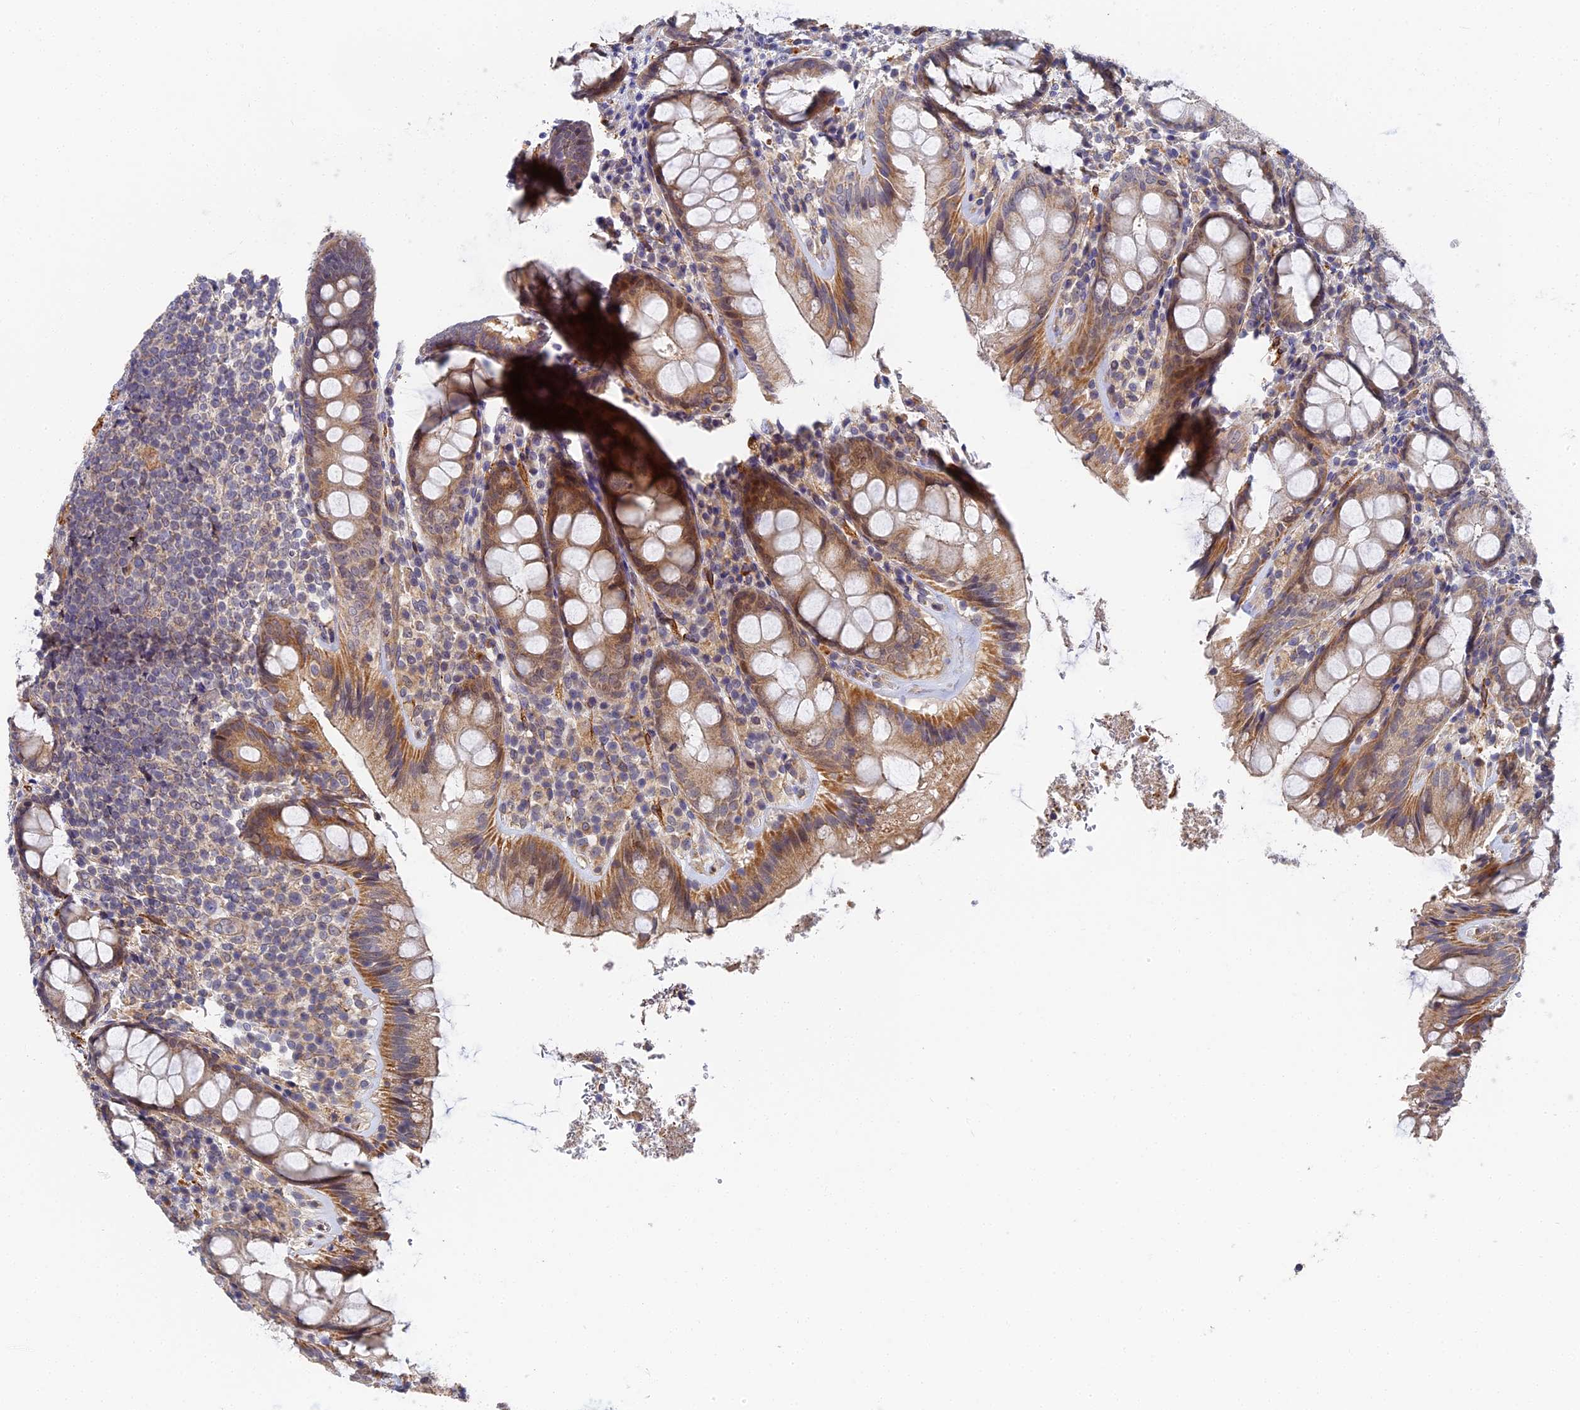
{"staining": {"intensity": "moderate", "quantity": ">75%", "location": "cytoplasmic/membranous"}, "tissue": "rectum", "cell_type": "Glandular cells", "image_type": "normal", "snomed": [{"axis": "morphology", "description": "Normal tissue, NOS"}, {"axis": "topography", "description": "Rectum"}], "caption": "DAB (3,3'-diaminobenzidine) immunohistochemical staining of benign rectum shows moderate cytoplasmic/membranous protein positivity in about >75% of glandular cells. (DAB (3,3'-diaminobenzidine) = brown stain, brightfield microscopy at high magnification).", "gene": "CCDC113", "patient": {"sex": "male", "age": 83}}